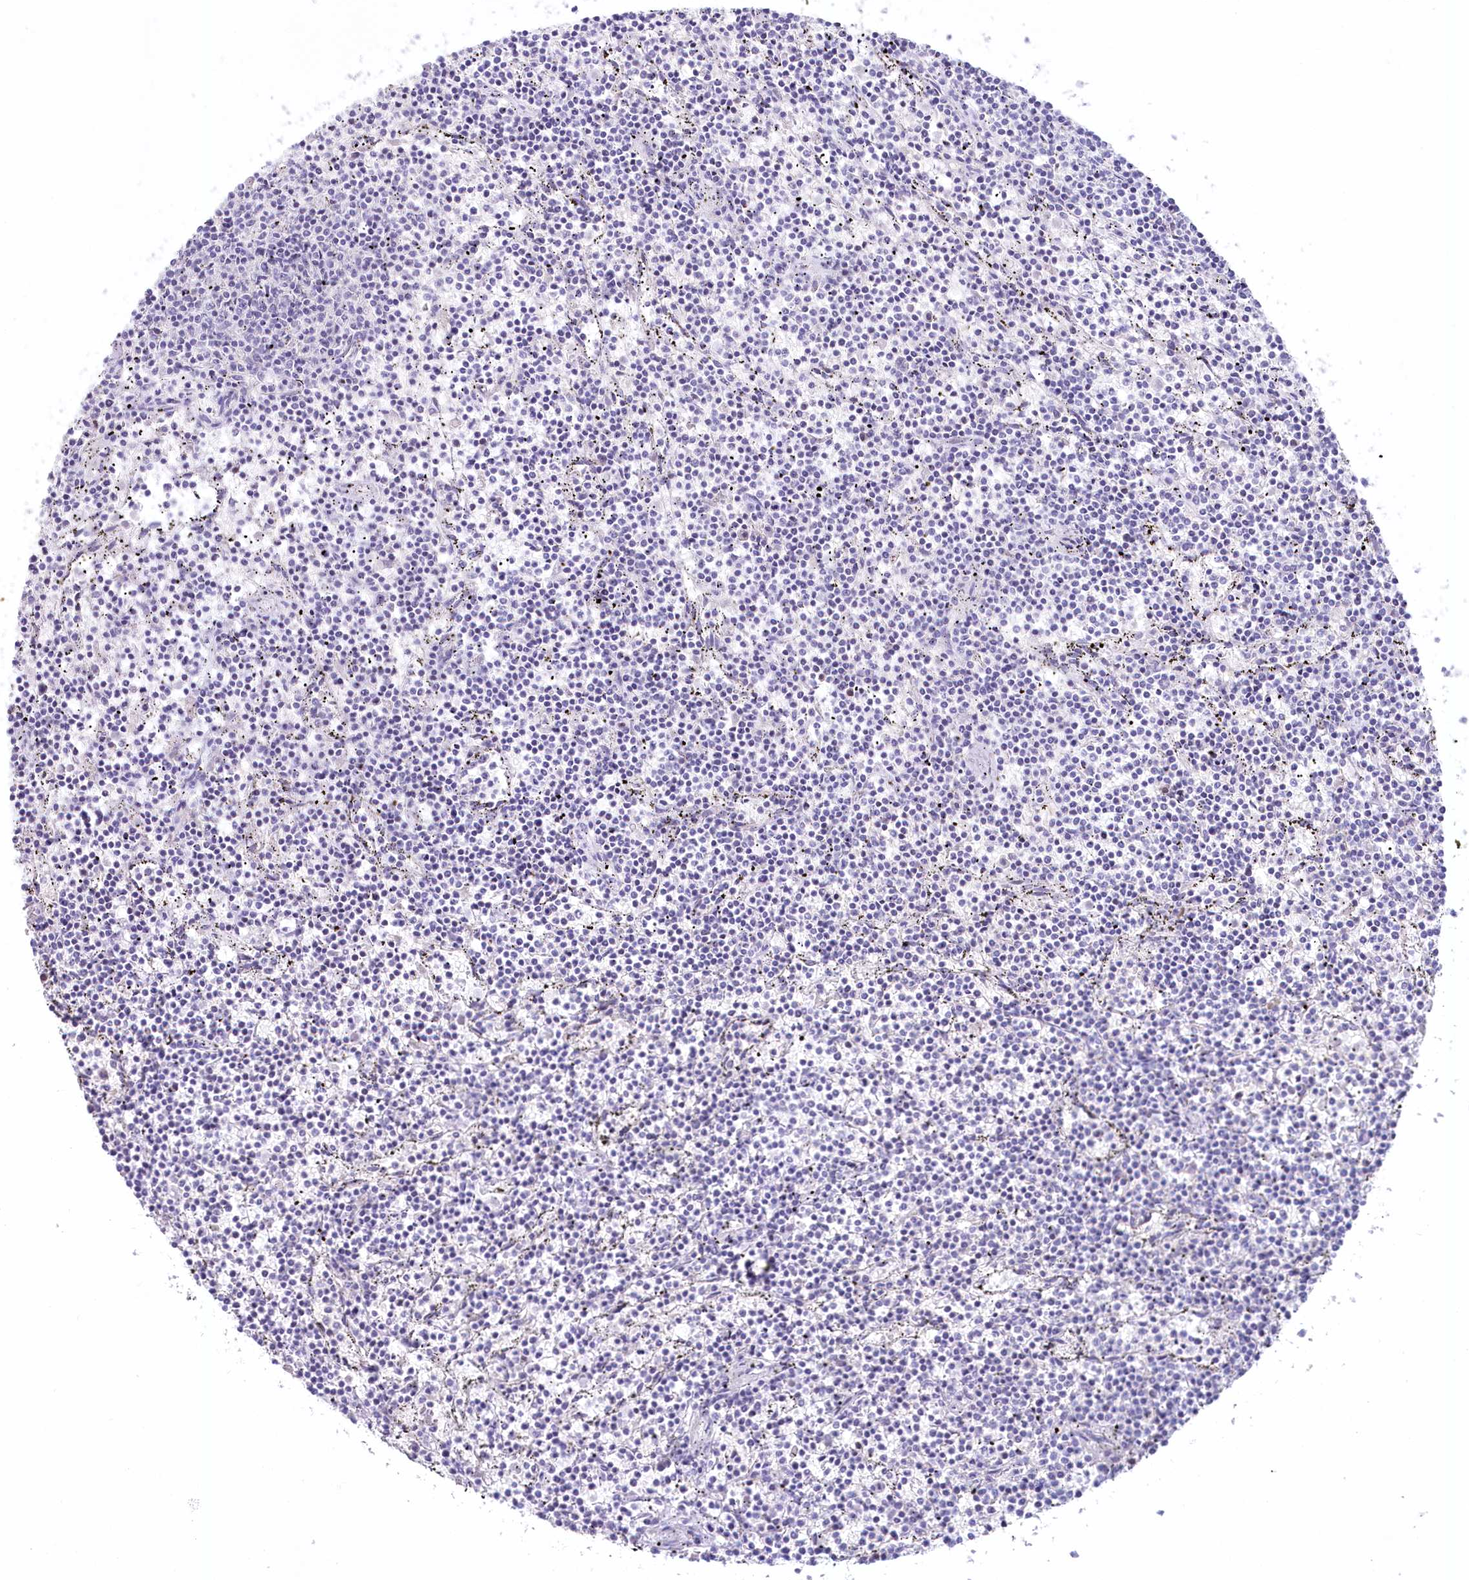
{"staining": {"intensity": "negative", "quantity": "none", "location": "none"}, "tissue": "lymphoma", "cell_type": "Tumor cells", "image_type": "cancer", "snomed": [{"axis": "morphology", "description": "Malignant lymphoma, non-Hodgkin's type, Low grade"}, {"axis": "topography", "description": "Spleen"}], "caption": "This micrograph is of lymphoma stained with immunohistochemistry (IHC) to label a protein in brown with the nuclei are counter-stained blue. There is no positivity in tumor cells. (DAB immunohistochemistry (IHC), high magnification).", "gene": "MYOZ1", "patient": {"sex": "female", "age": 50}}